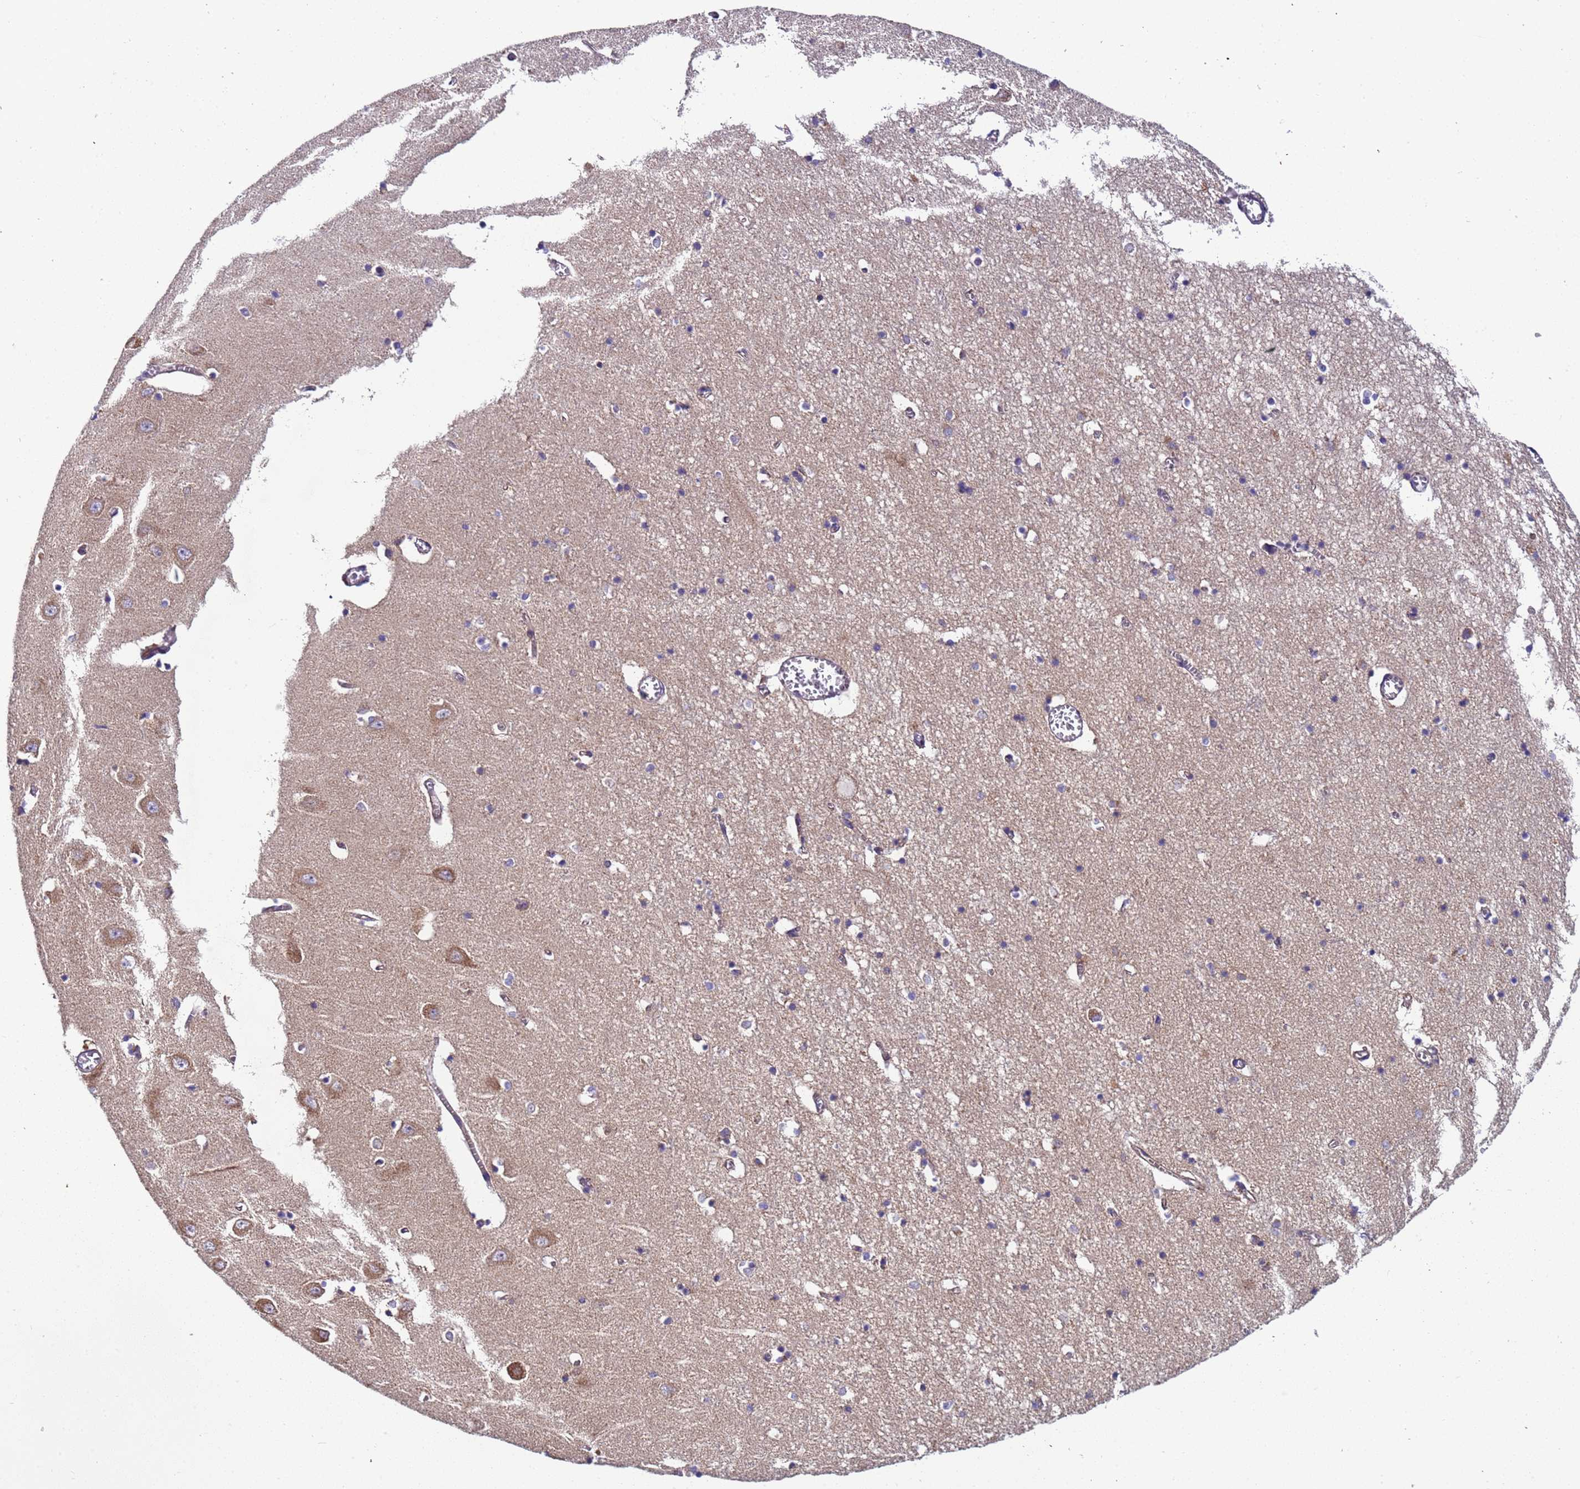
{"staining": {"intensity": "negative", "quantity": "none", "location": "none"}, "tissue": "hippocampus", "cell_type": "Glial cells", "image_type": "normal", "snomed": [{"axis": "morphology", "description": "Normal tissue, NOS"}, {"axis": "topography", "description": "Hippocampus"}], "caption": "This micrograph is of normal hippocampus stained with immunohistochemistry (IHC) to label a protein in brown with the nuclei are counter-stained blue. There is no expression in glial cells.", "gene": "TMEM126A", "patient": {"sex": "male", "age": 70}}